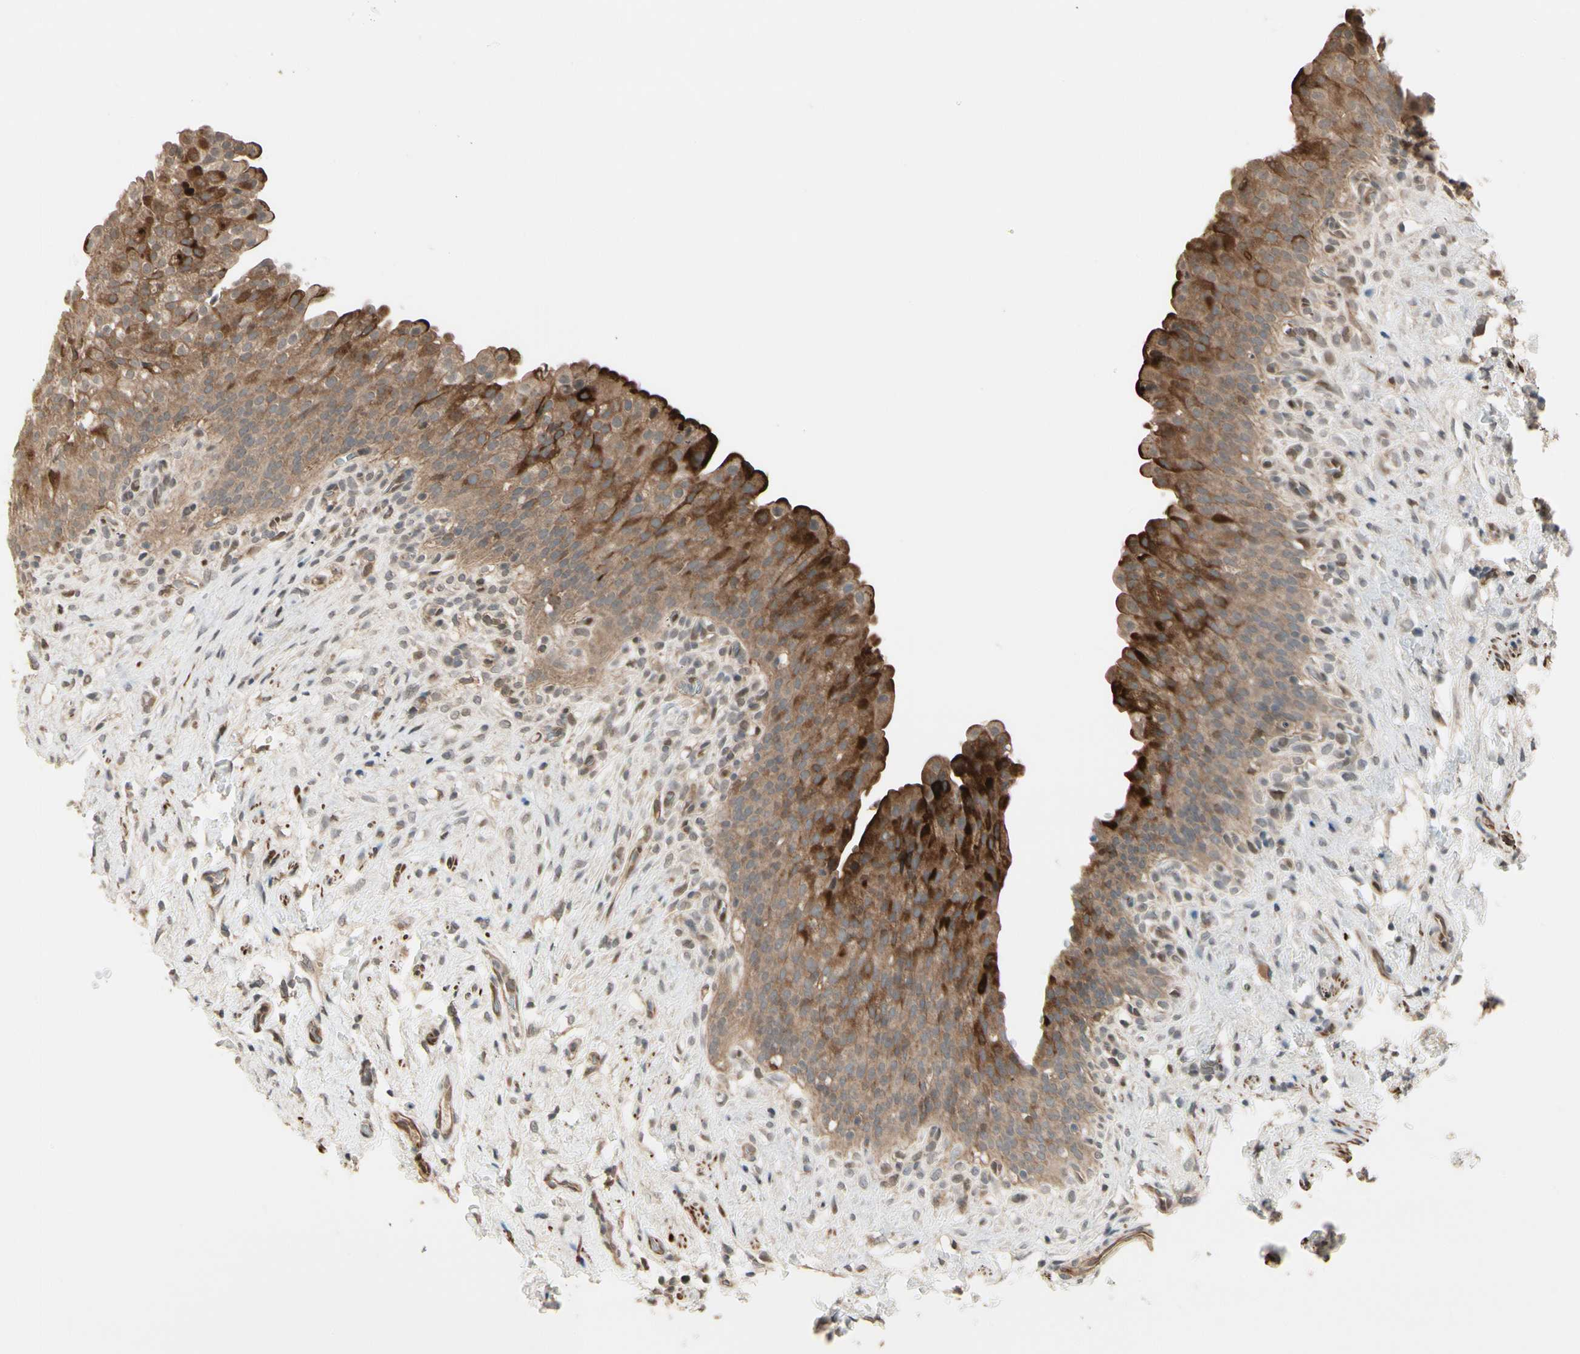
{"staining": {"intensity": "strong", "quantity": "<25%", "location": "cytoplasmic/membranous,nuclear"}, "tissue": "urinary bladder", "cell_type": "Urothelial cells", "image_type": "normal", "snomed": [{"axis": "morphology", "description": "Normal tissue, NOS"}, {"axis": "topography", "description": "Urinary bladder"}], "caption": "High-power microscopy captured an IHC image of unremarkable urinary bladder, revealing strong cytoplasmic/membranous,nuclear staining in approximately <25% of urothelial cells.", "gene": "SVBP", "patient": {"sex": "female", "age": 79}}